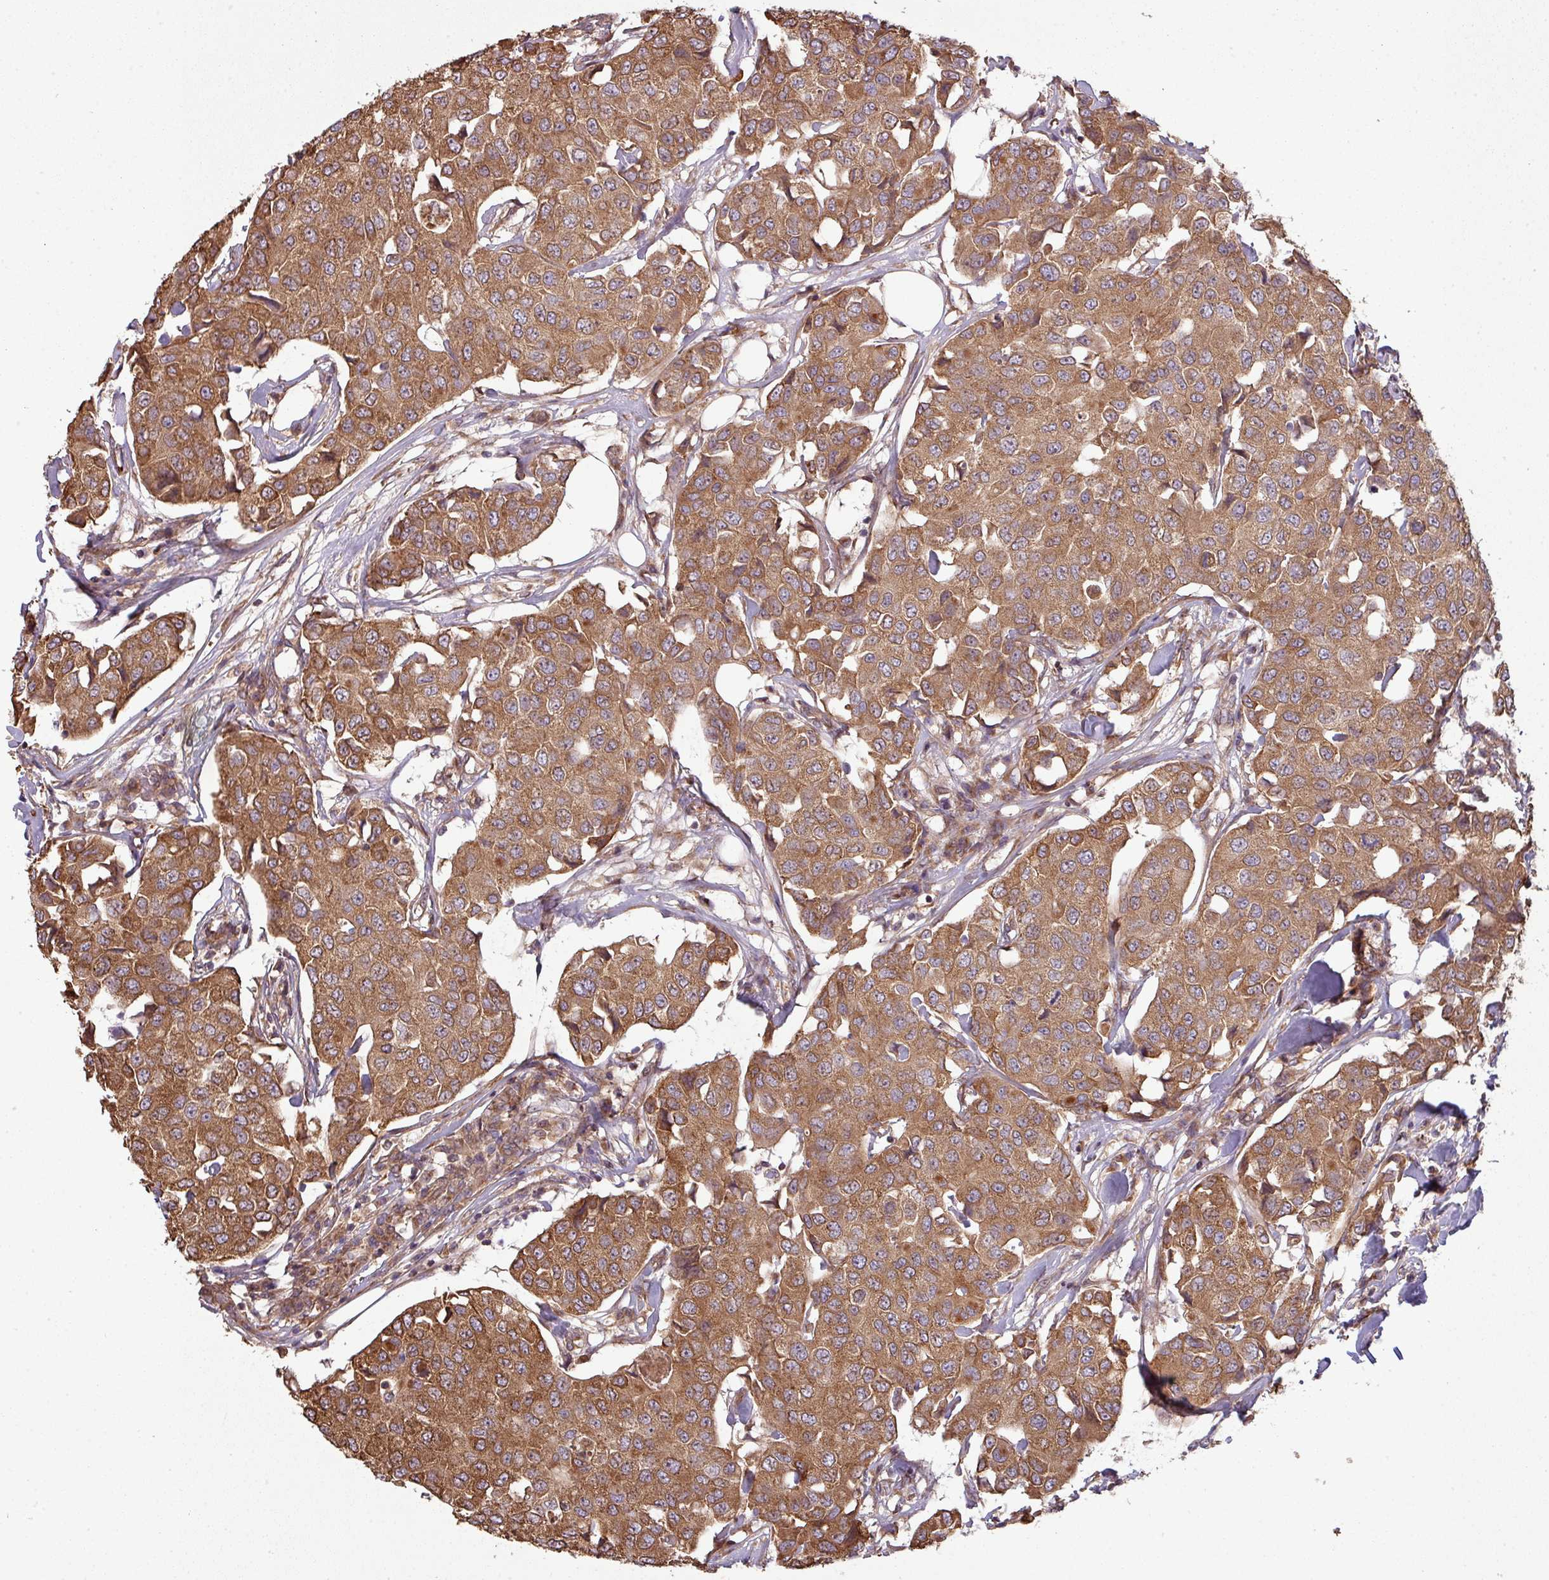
{"staining": {"intensity": "moderate", "quantity": ">75%", "location": "cytoplasmic/membranous"}, "tissue": "breast cancer", "cell_type": "Tumor cells", "image_type": "cancer", "snomed": [{"axis": "morphology", "description": "Duct carcinoma"}, {"axis": "topography", "description": "Breast"}], "caption": "Breast cancer (intraductal carcinoma) tissue exhibits moderate cytoplasmic/membranous positivity in about >75% of tumor cells", "gene": "SNRNP25", "patient": {"sex": "female", "age": 80}}